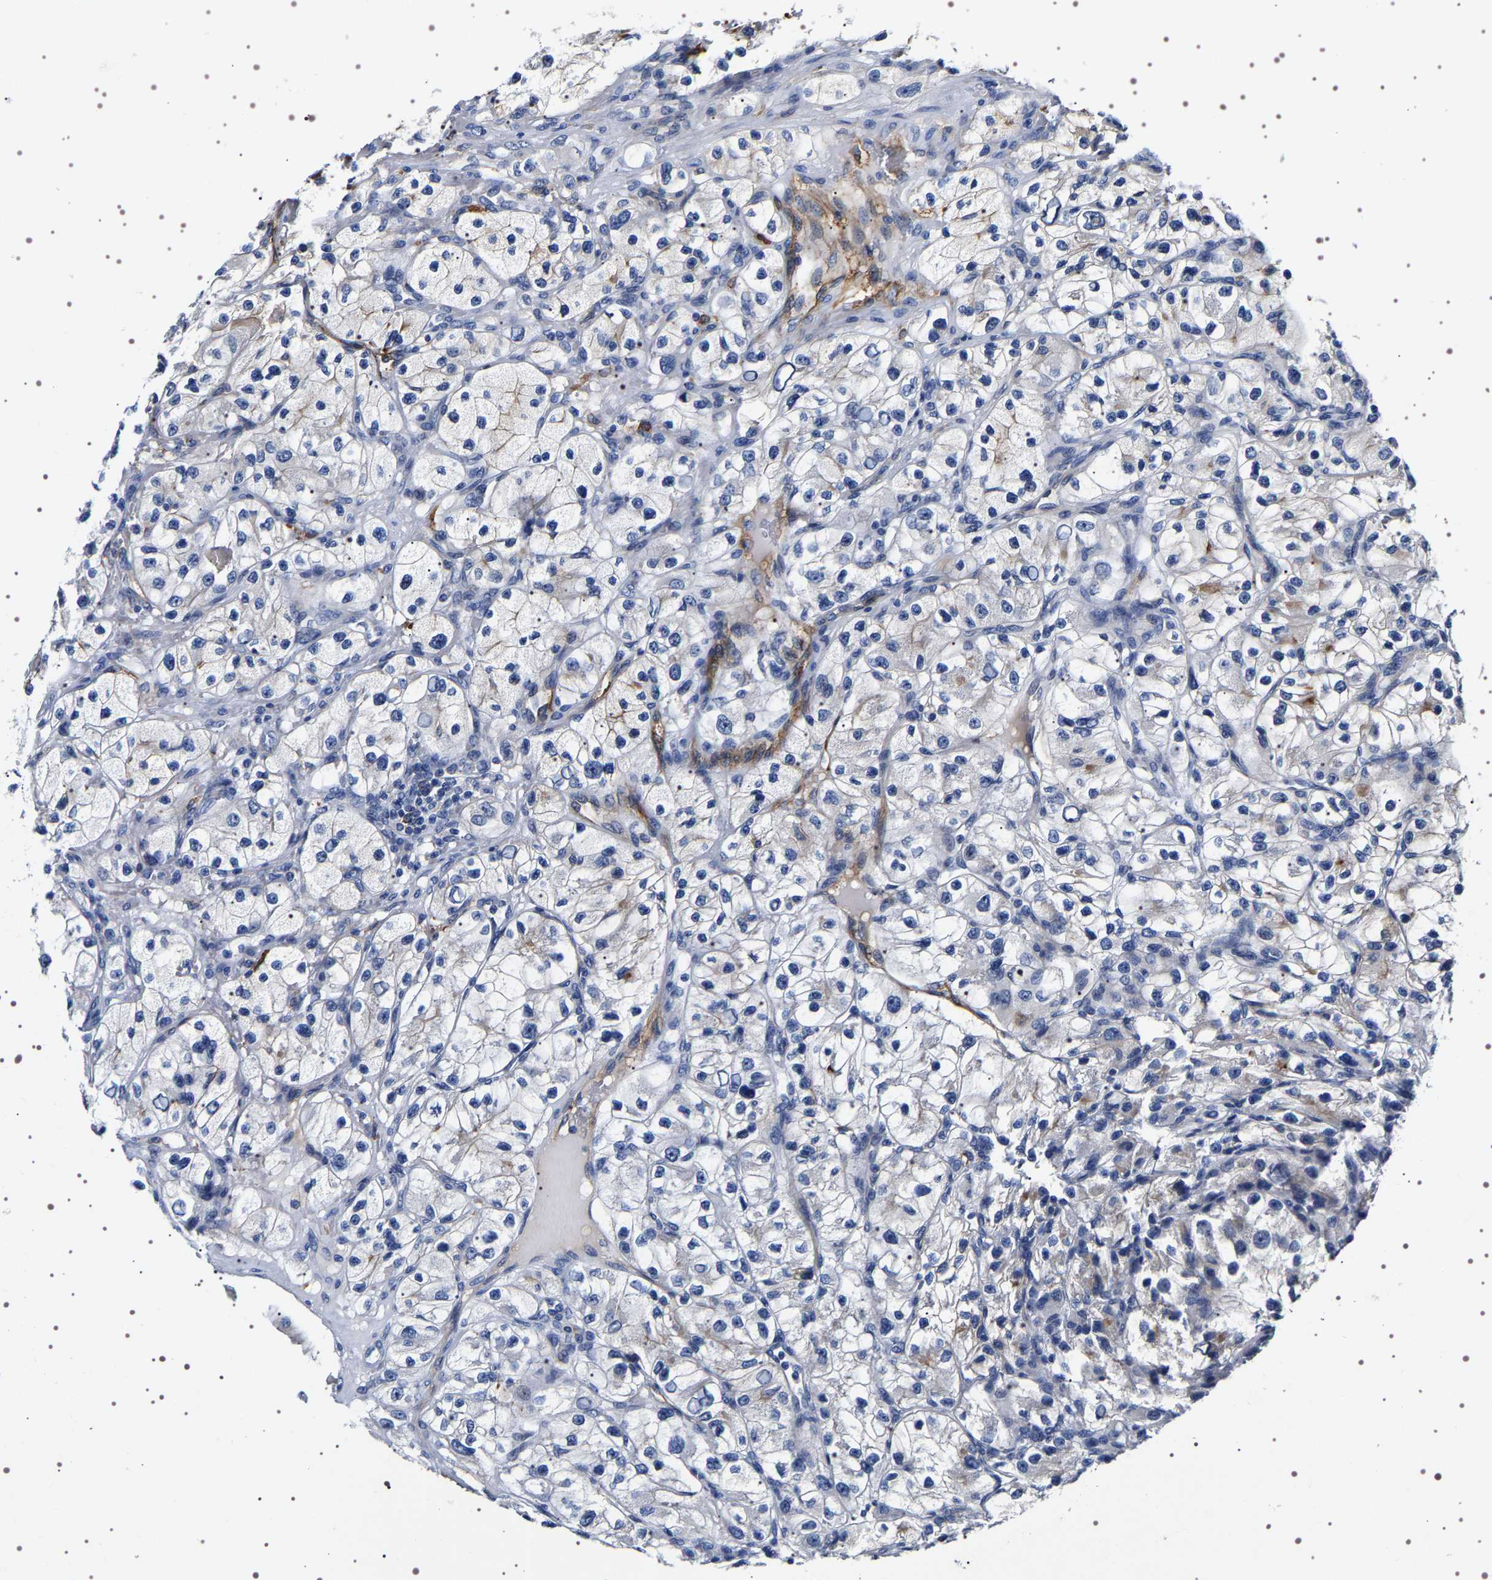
{"staining": {"intensity": "negative", "quantity": "none", "location": "none"}, "tissue": "renal cancer", "cell_type": "Tumor cells", "image_type": "cancer", "snomed": [{"axis": "morphology", "description": "Adenocarcinoma, NOS"}, {"axis": "topography", "description": "Kidney"}], "caption": "Immunohistochemistry image of neoplastic tissue: human adenocarcinoma (renal) stained with DAB (3,3'-diaminobenzidine) displays no significant protein staining in tumor cells. (DAB (3,3'-diaminobenzidine) immunohistochemistry with hematoxylin counter stain).", "gene": "ALPL", "patient": {"sex": "female", "age": 57}}